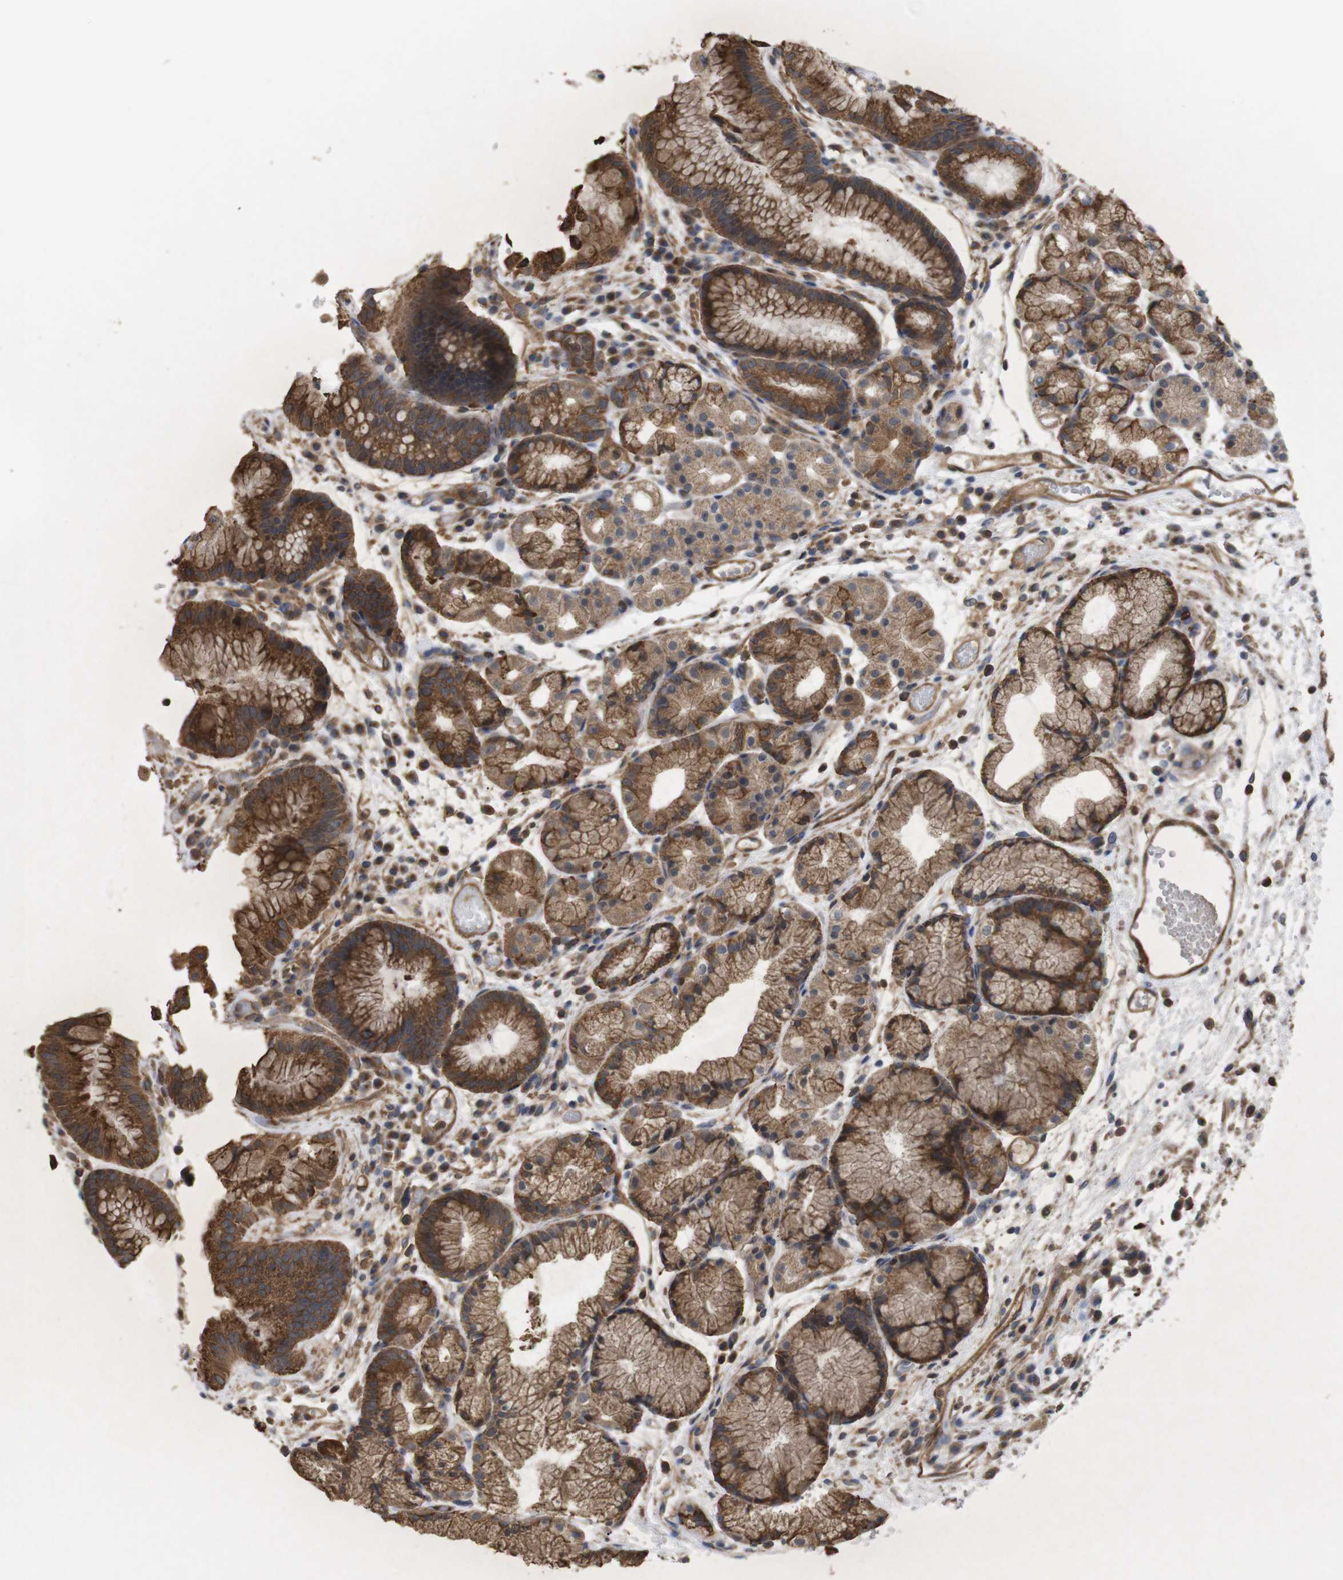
{"staining": {"intensity": "moderate", "quantity": ">75%", "location": "cytoplasmic/membranous"}, "tissue": "stomach", "cell_type": "Glandular cells", "image_type": "normal", "snomed": [{"axis": "morphology", "description": "Normal tissue, NOS"}, {"axis": "topography", "description": "Stomach, upper"}], "caption": "IHC (DAB (3,3'-diaminobenzidine)) staining of unremarkable human stomach demonstrates moderate cytoplasmic/membranous protein expression in approximately >75% of glandular cells.", "gene": "TIAM1", "patient": {"sex": "male", "age": 72}}